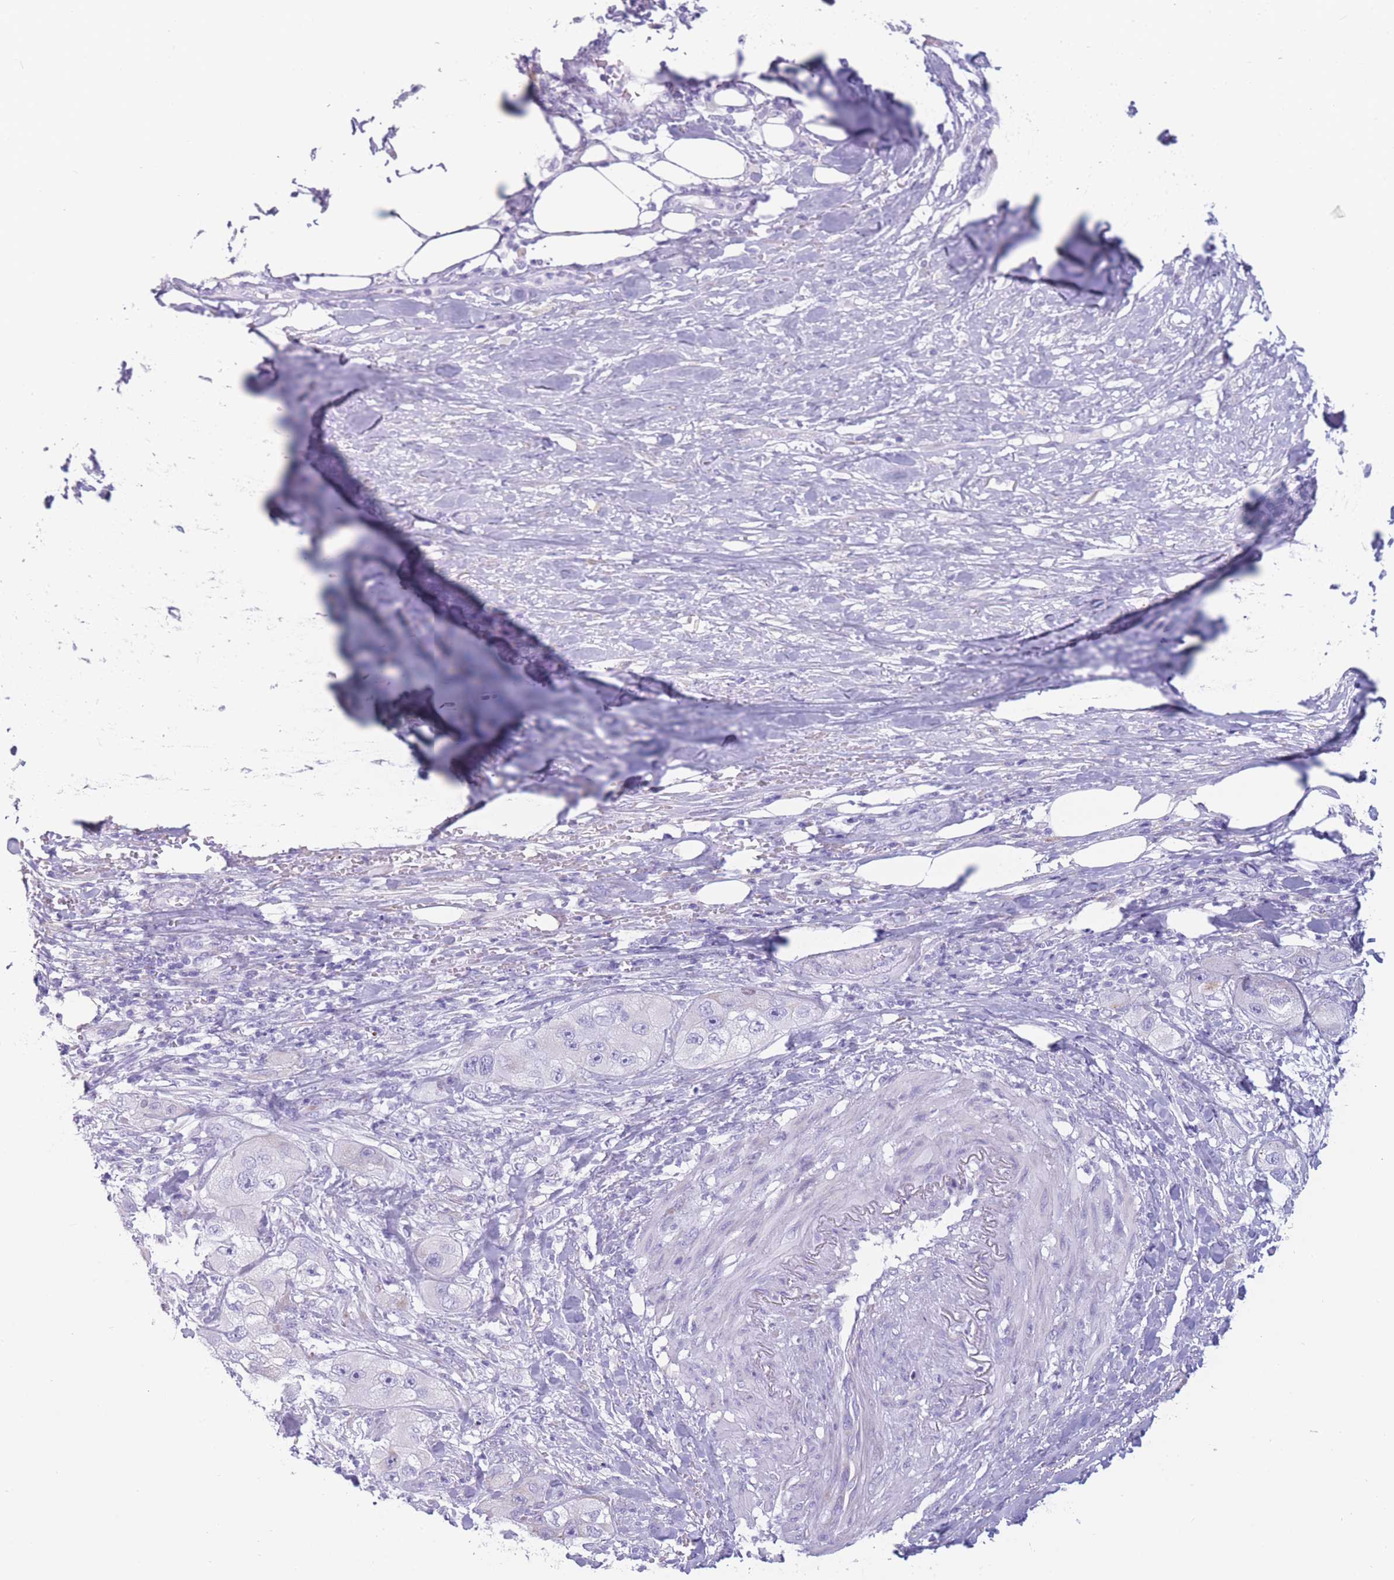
{"staining": {"intensity": "negative", "quantity": "none", "location": "none"}, "tissue": "skin cancer", "cell_type": "Tumor cells", "image_type": "cancer", "snomed": [{"axis": "morphology", "description": "Squamous cell carcinoma, NOS"}, {"axis": "topography", "description": "Skin"}, {"axis": "topography", "description": "Subcutis"}], "caption": "A high-resolution image shows immunohistochemistry (IHC) staining of skin cancer (squamous cell carcinoma), which demonstrates no significant positivity in tumor cells.", "gene": "COL27A1", "patient": {"sex": "male", "age": 73}}